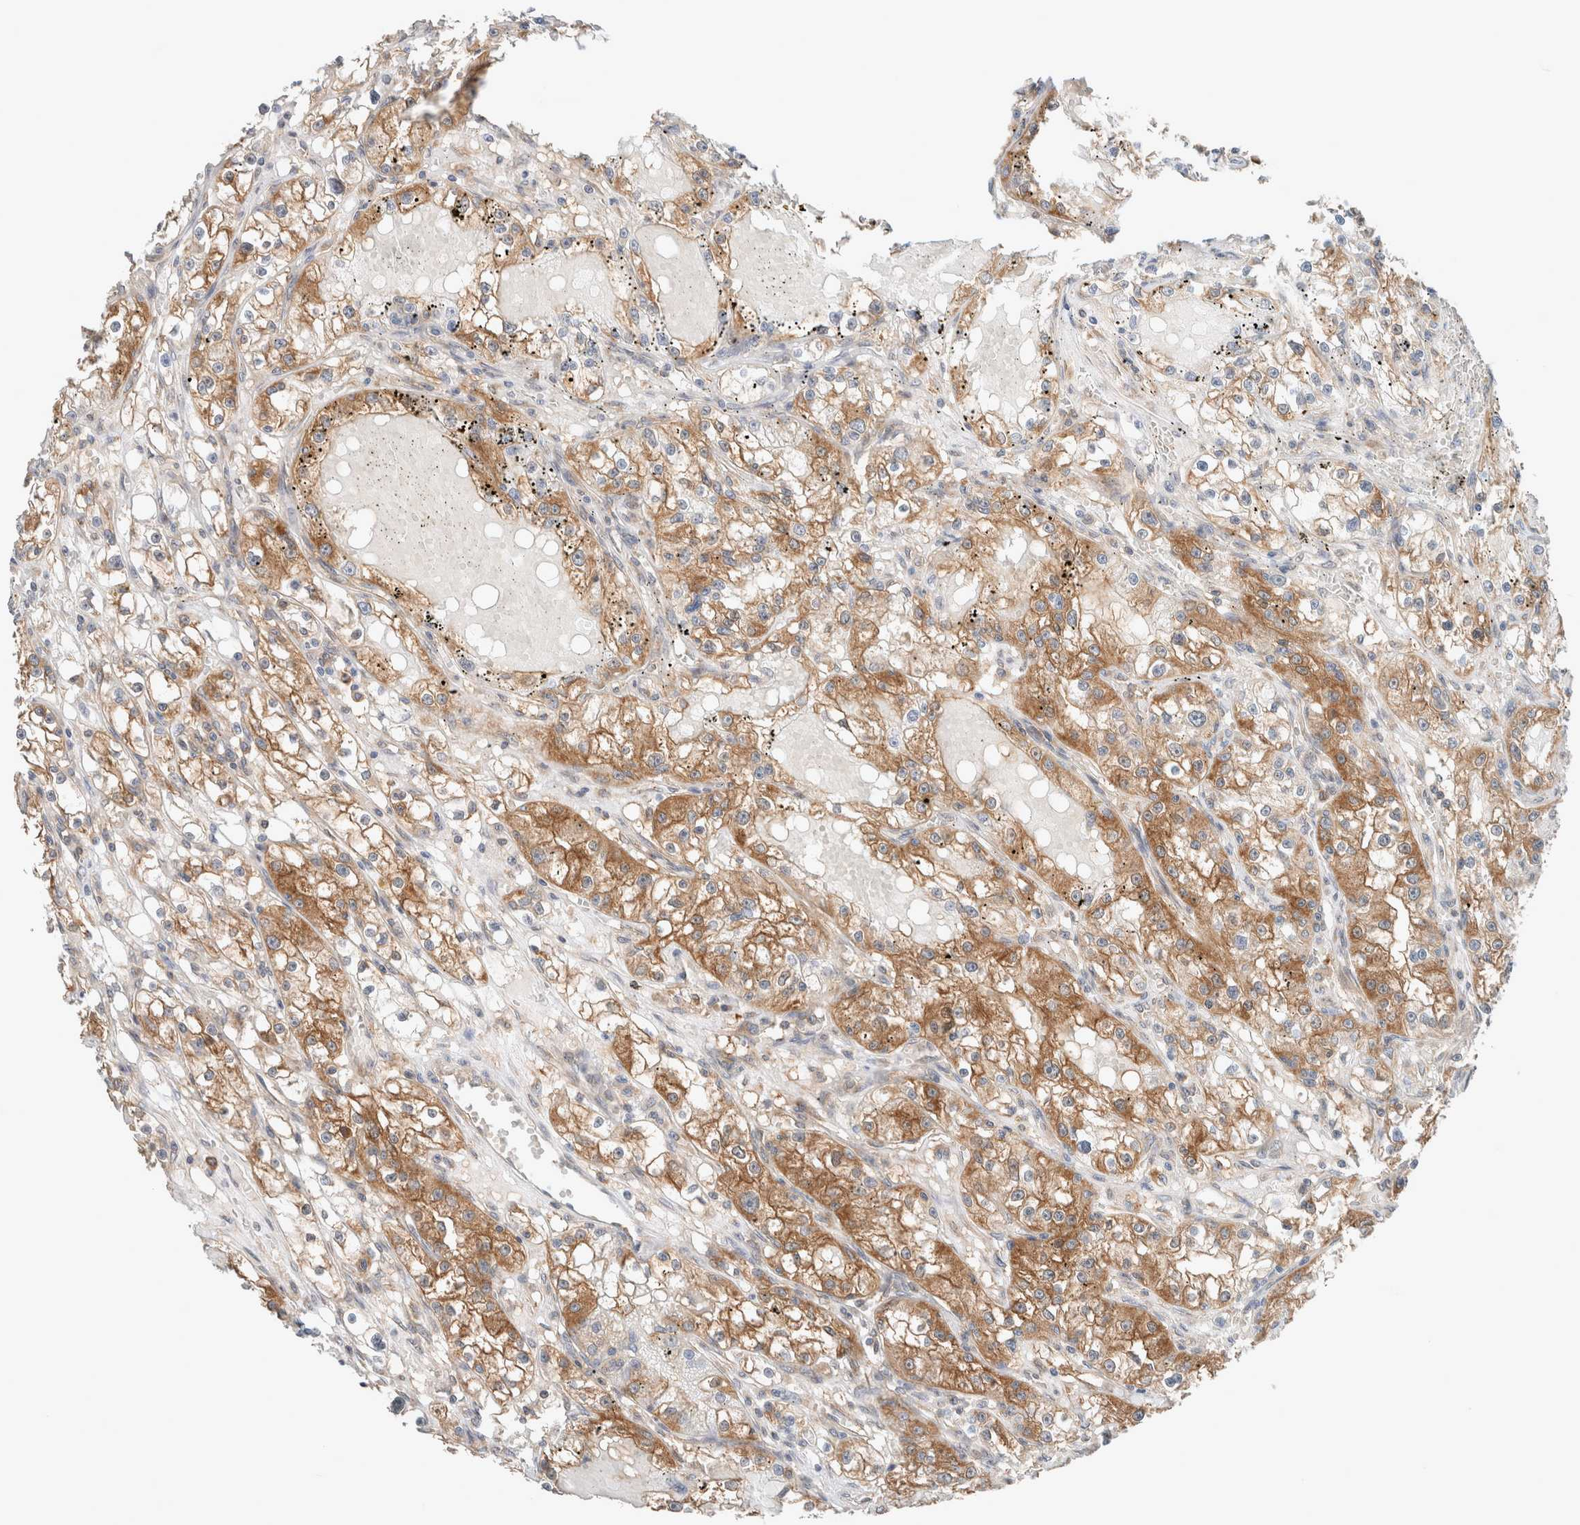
{"staining": {"intensity": "moderate", "quantity": ">75%", "location": "cytoplasmic/membranous"}, "tissue": "renal cancer", "cell_type": "Tumor cells", "image_type": "cancer", "snomed": [{"axis": "morphology", "description": "Adenocarcinoma, NOS"}, {"axis": "topography", "description": "Kidney"}], "caption": "Immunohistochemistry (IHC) (DAB (3,3'-diaminobenzidine)) staining of human renal cancer (adenocarcinoma) shows moderate cytoplasmic/membranous protein positivity in about >75% of tumor cells. Using DAB (brown) and hematoxylin (blue) stains, captured at high magnification using brightfield microscopy.", "gene": "XPNPEP1", "patient": {"sex": "male", "age": 56}}